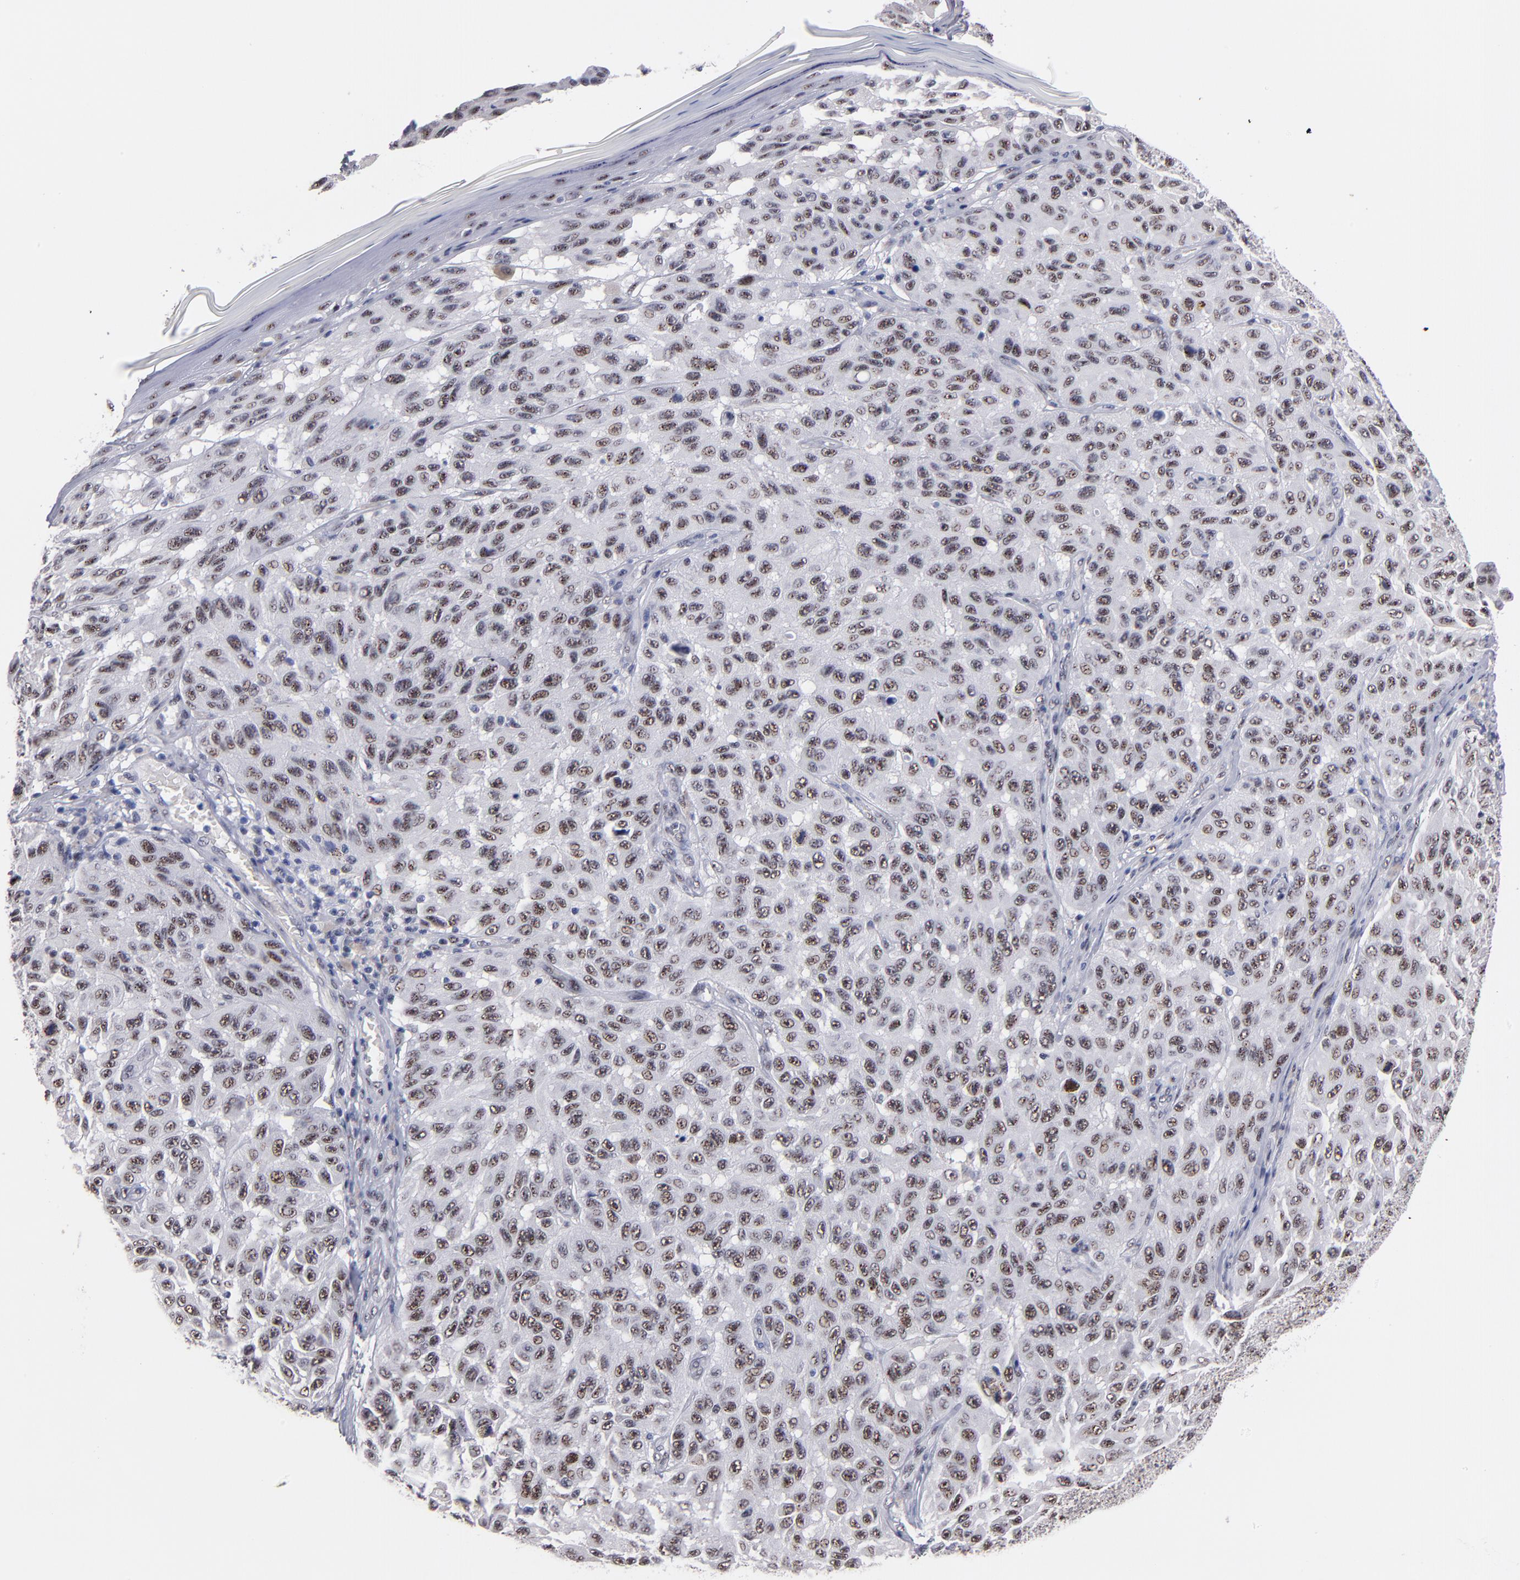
{"staining": {"intensity": "moderate", "quantity": ">75%", "location": "nuclear"}, "tissue": "melanoma", "cell_type": "Tumor cells", "image_type": "cancer", "snomed": [{"axis": "morphology", "description": "Malignant melanoma, NOS"}, {"axis": "topography", "description": "Skin"}], "caption": "Tumor cells display medium levels of moderate nuclear expression in about >75% of cells in malignant melanoma.", "gene": "RAF1", "patient": {"sex": "male", "age": 30}}